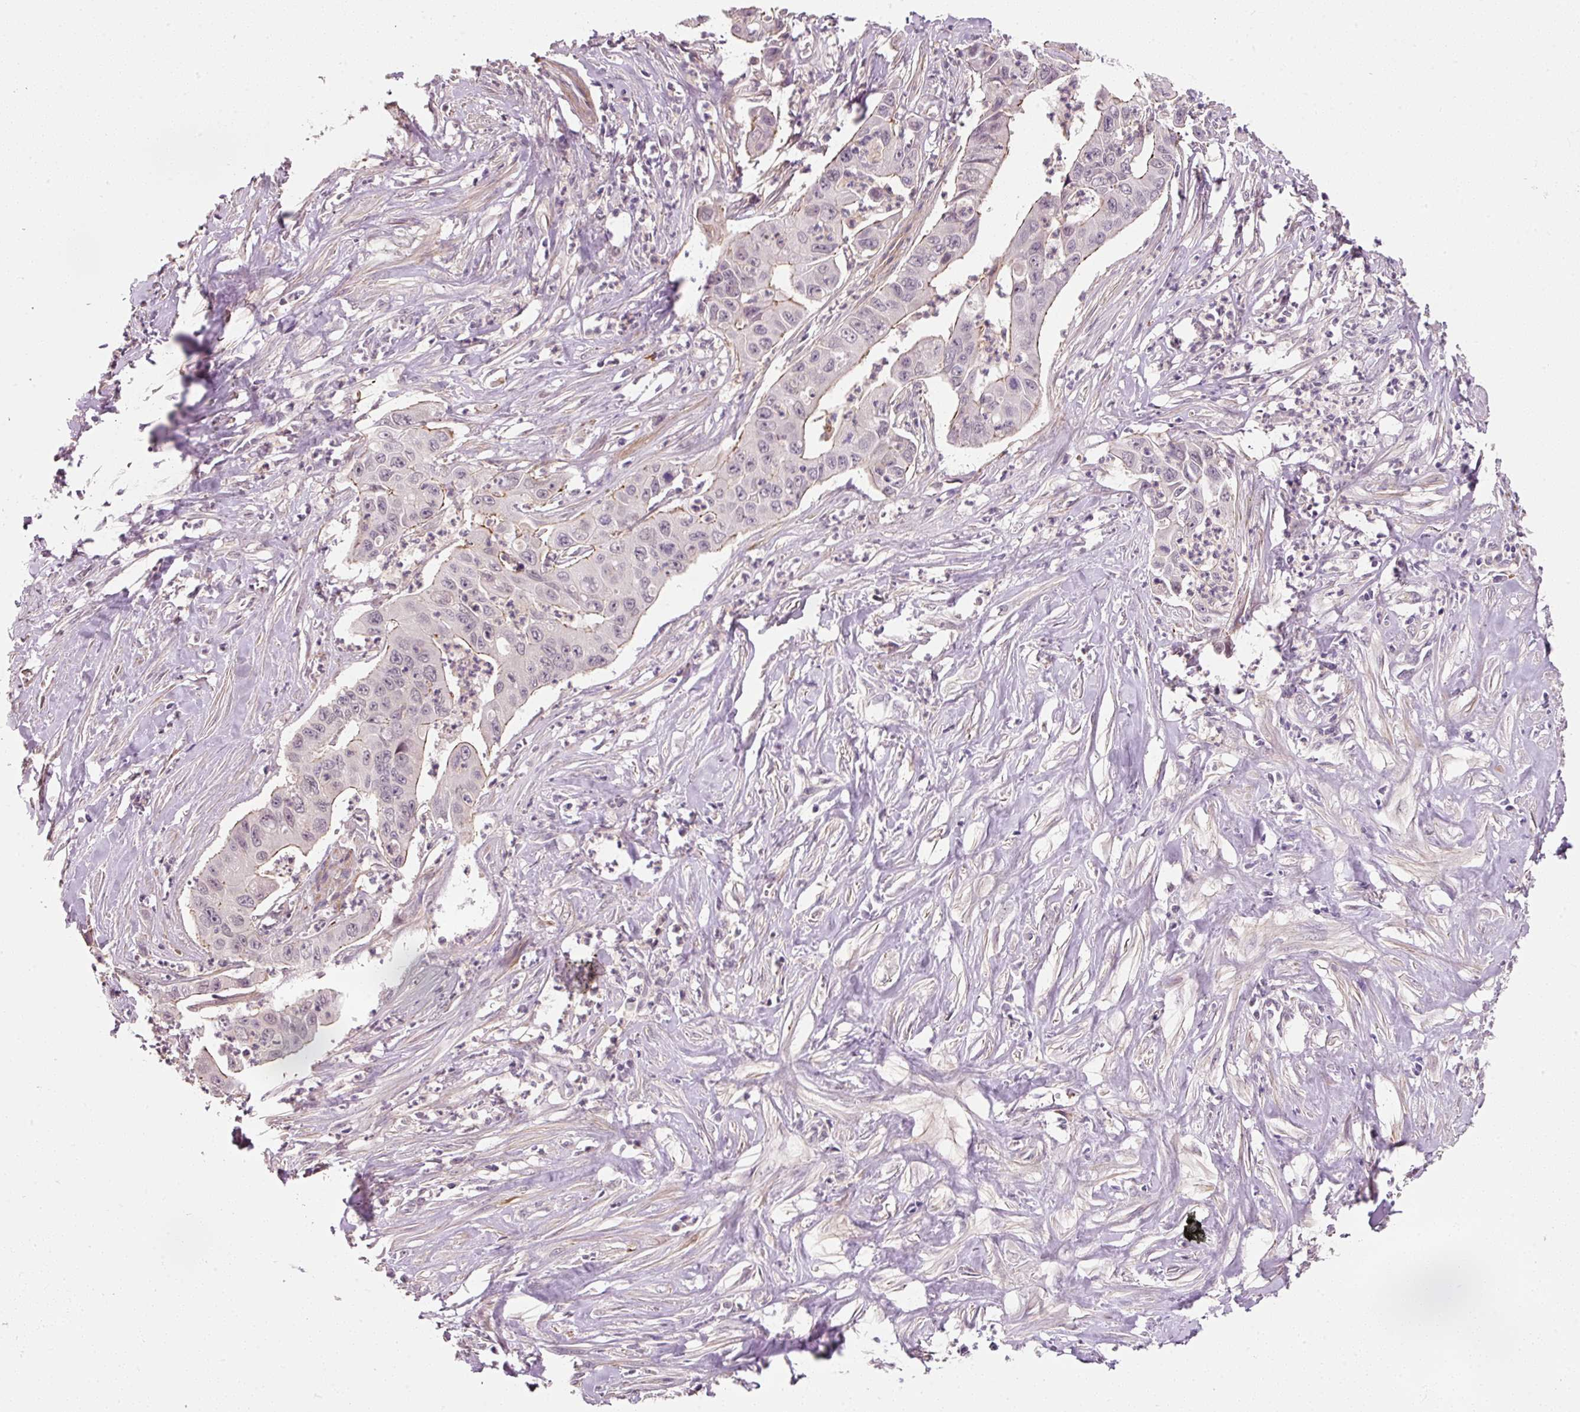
{"staining": {"intensity": "weak", "quantity": "<25%", "location": "cytoplasmic/membranous"}, "tissue": "pancreatic cancer", "cell_type": "Tumor cells", "image_type": "cancer", "snomed": [{"axis": "morphology", "description": "Adenocarcinoma, NOS"}, {"axis": "topography", "description": "Pancreas"}], "caption": "Micrograph shows no protein expression in tumor cells of pancreatic adenocarcinoma tissue.", "gene": "TIRAP", "patient": {"sex": "male", "age": 73}}